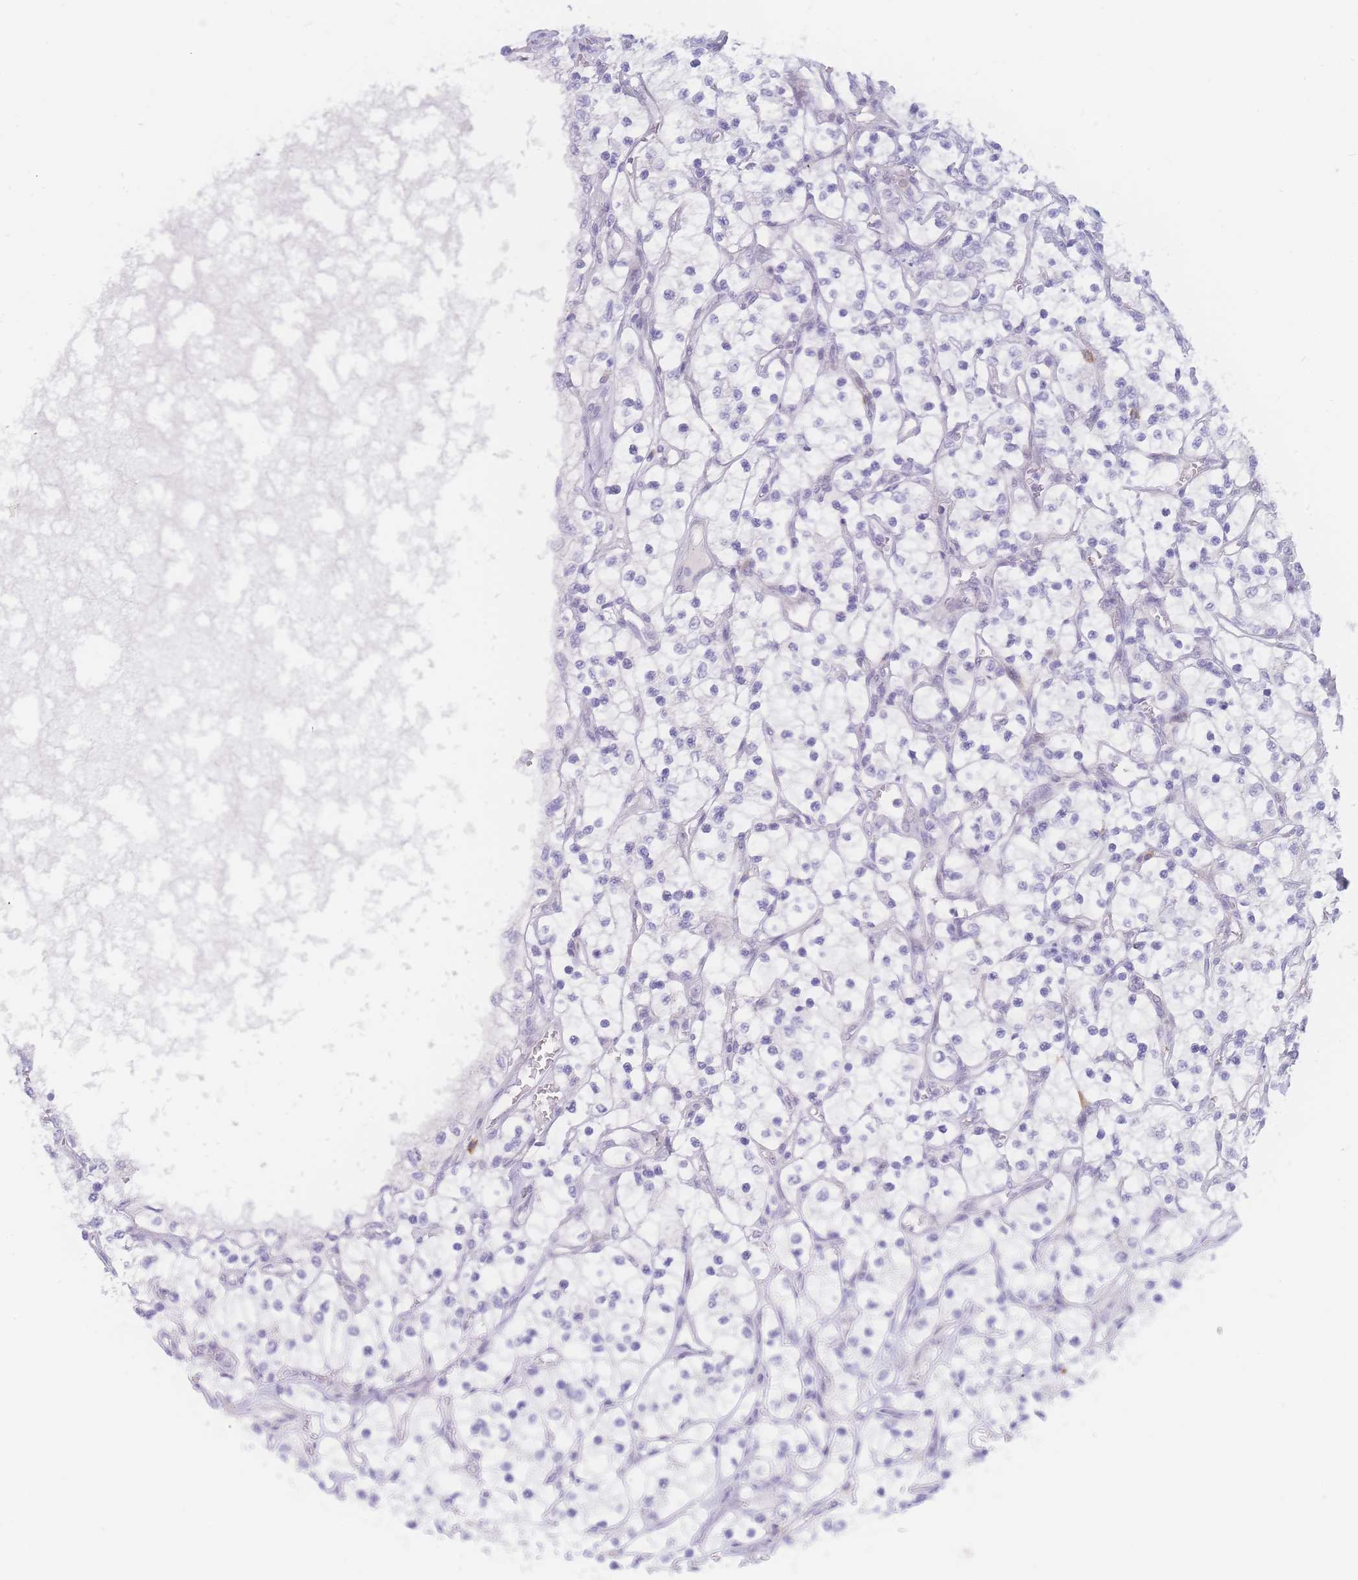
{"staining": {"intensity": "negative", "quantity": "none", "location": "none"}, "tissue": "renal cancer", "cell_type": "Tumor cells", "image_type": "cancer", "snomed": [{"axis": "morphology", "description": "Adenocarcinoma, NOS"}, {"axis": "topography", "description": "Kidney"}], "caption": "An IHC histopathology image of renal cancer is shown. There is no staining in tumor cells of renal cancer. (Immunohistochemistry, brightfield microscopy, high magnification).", "gene": "PRSS22", "patient": {"sex": "female", "age": 69}}